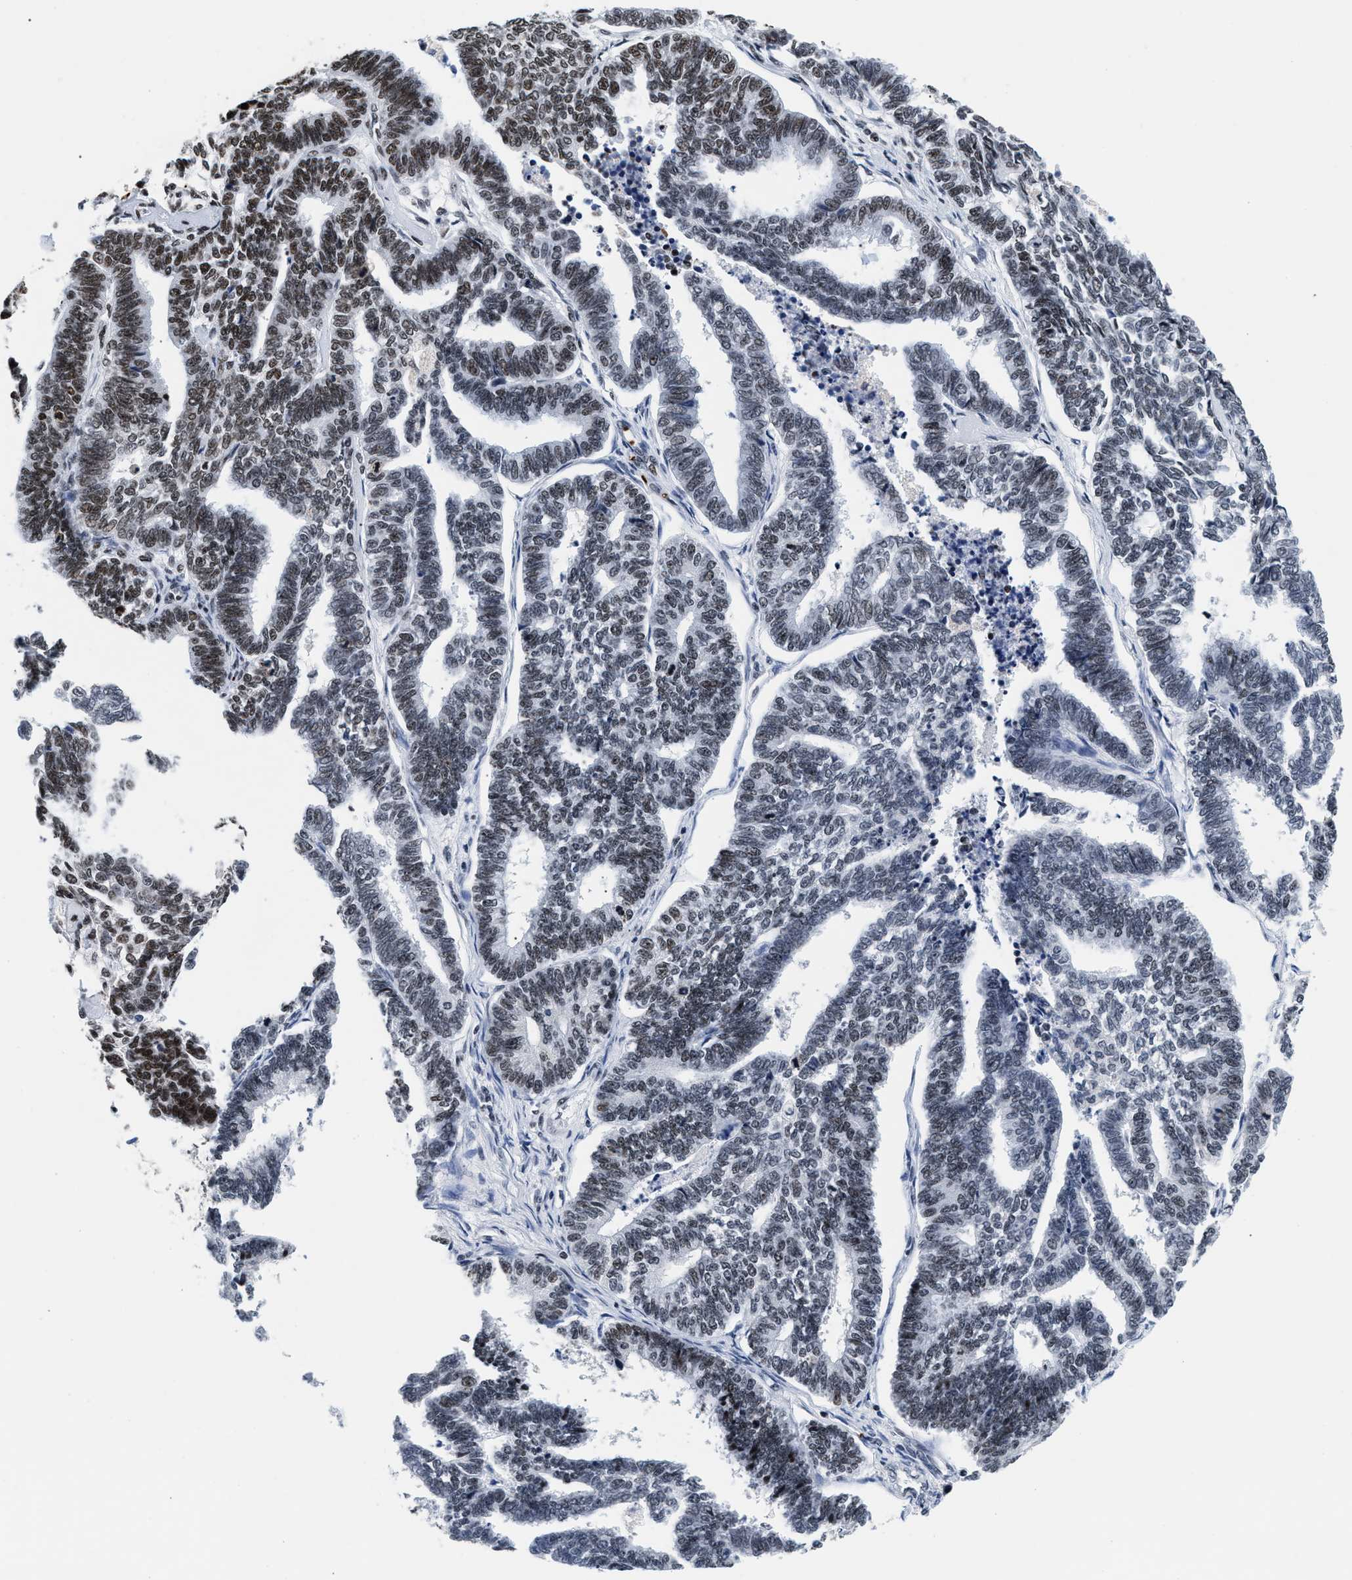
{"staining": {"intensity": "moderate", "quantity": "<25%", "location": "nuclear"}, "tissue": "endometrial cancer", "cell_type": "Tumor cells", "image_type": "cancer", "snomed": [{"axis": "morphology", "description": "Adenocarcinoma, NOS"}, {"axis": "topography", "description": "Endometrium"}], "caption": "Protein expression analysis of human endometrial cancer (adenocarcinoma) reveals moderate nuclear positivity in about <25% of tumor cells.", "gene": "RAD21", "patient": {"sex": "female", "age": 70}}